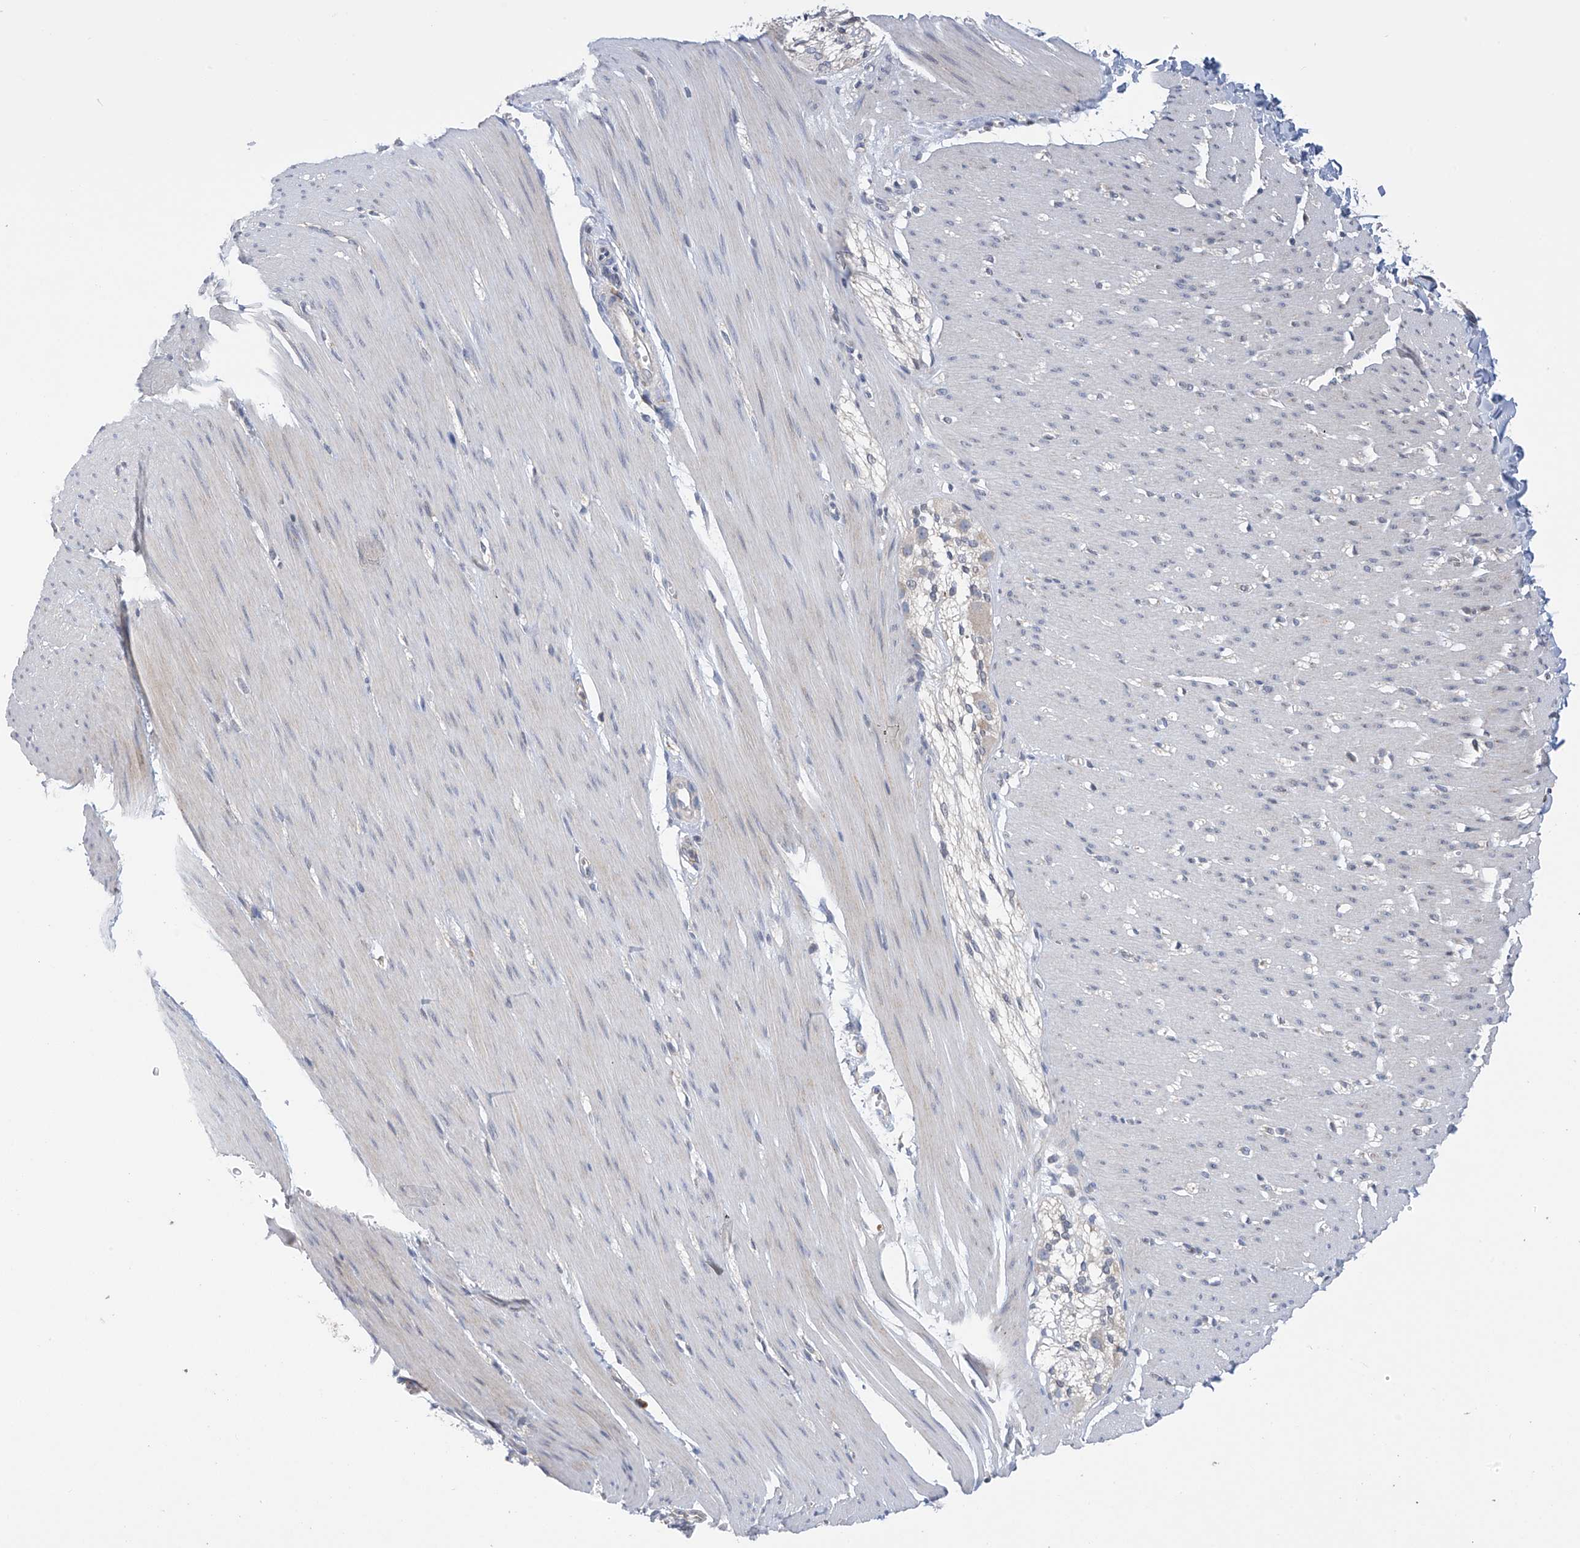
{"staining": {"intensity": "negative", "quantity": "none", "location": "none"}, "tissue": "smooth muscle", "cell_type": "Smooth muscle cells", "image_type": "normal", "snomed": [{"axis": "morphology", "description": "Normal tissue, NOS"}, {"axis": "morphology", "description": "Adenocarcinoma, NOS"}, {"axis": "topography", "description": "Colon"}, {"axis": "topography", "description": "Peripheral nerve tissue"}], "caption": "DAB immunohistochemical staining of benign smooth muscle exhibits no significant positivity in smooth muscle cells.", "gene": "SLCO4A1", "patient": {"sex": "male", "age": 14}}